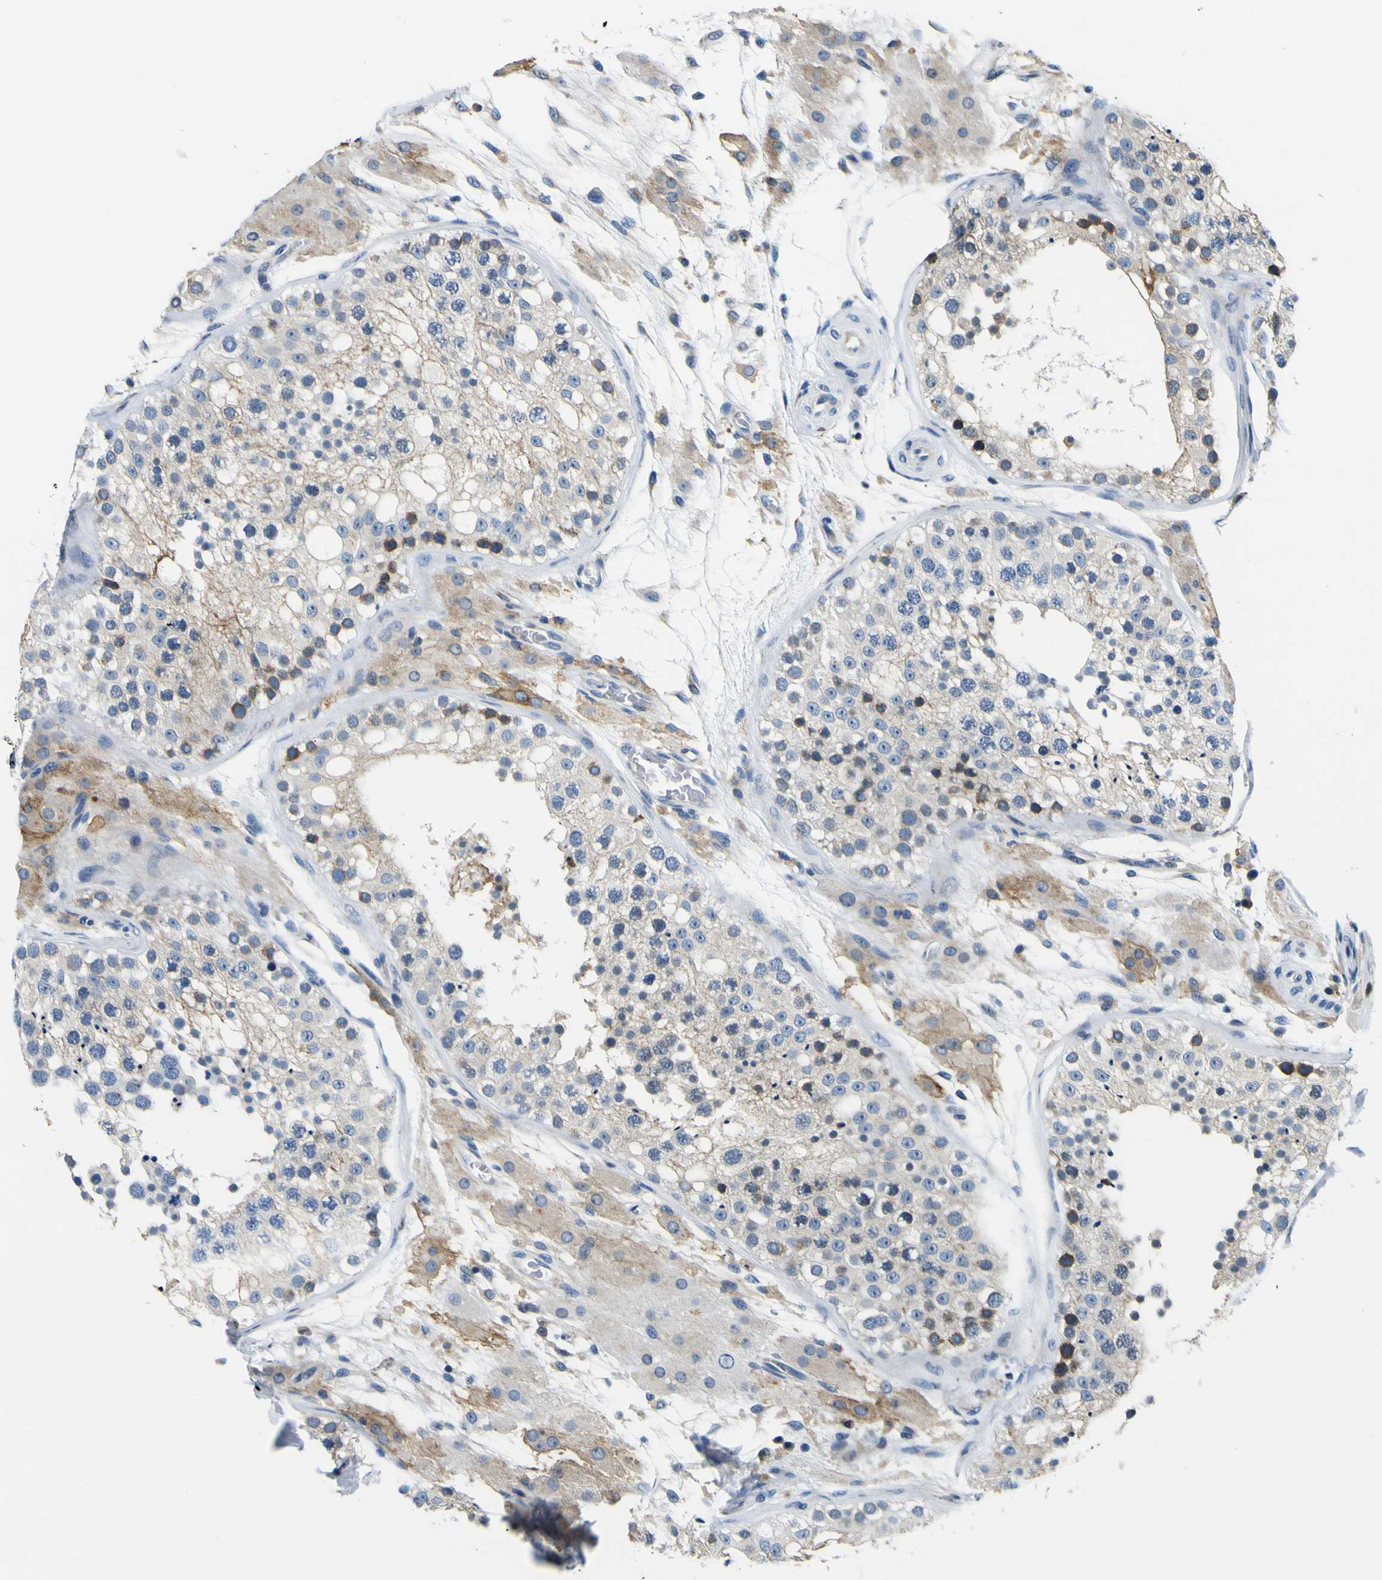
{"staining": {"intensity": "weak", "quantity": "25%-75%", "location": "cytoplasmic/membranous"}, "tissue": "testis", "cell_type": "Cells in seminiferous ducts", "image_type": "normal", "snomed": [{"axis": "morphology", "description": "Normal tissue, NOS"}, {"axis": "topography", "description": "Testis"}], "caption": "Human testis stained for a protein (brown) reveals weak cytoplasmic/membranous positive expression in approximately 25%-75% of cells in seminiferous ducts.", "gene": "NLRP3", "patient": {"sex": "male", "age": 26}}